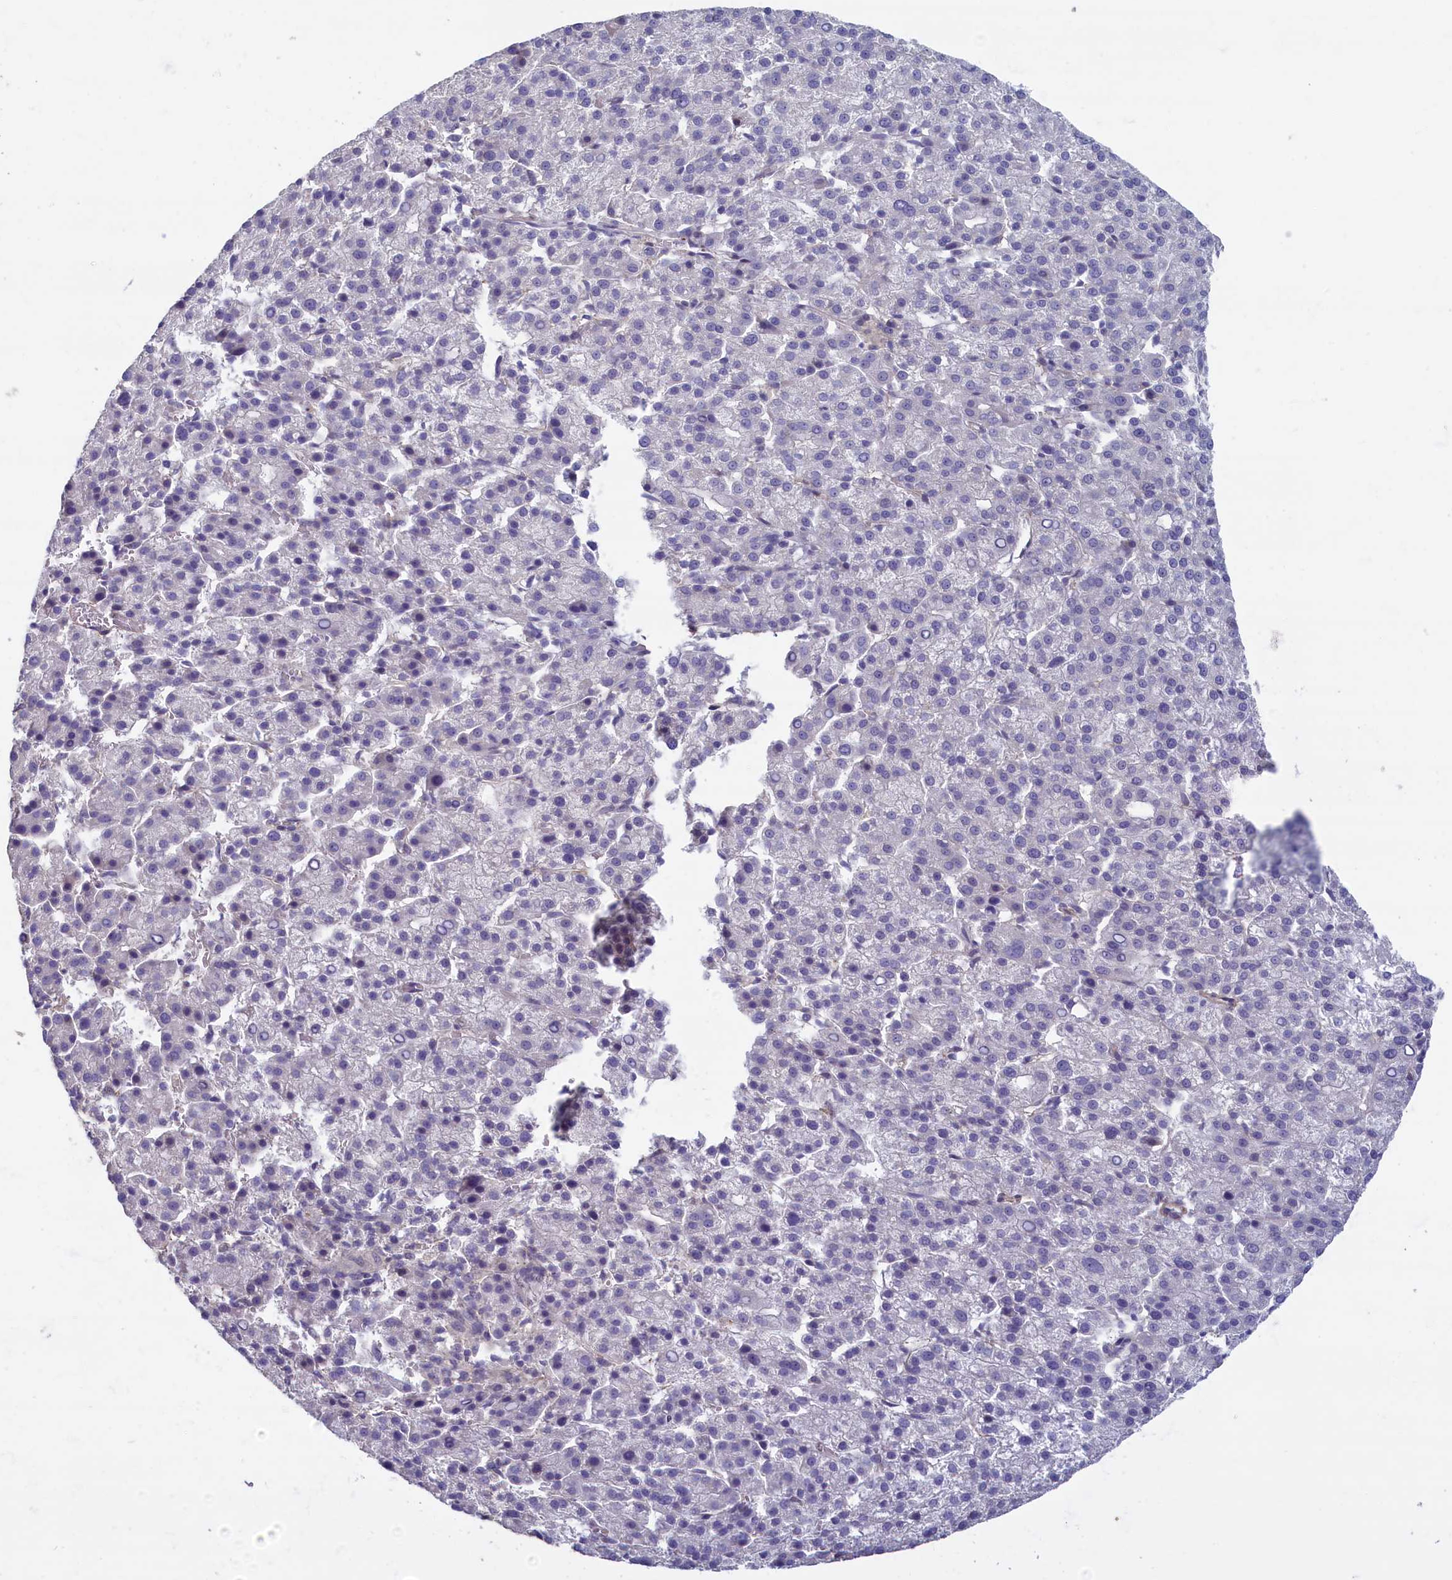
{"staining": {"intensity": "negative", "quantity": "none", "location": "none"}, "tissue": "liver cancer", "cell_type": "Tumor cells", "image_type": "cancer", "snomed": [{"axis": "morphology", "description": "Carcinoma, Hepatocellular, NOS"}, {"axis": "topography", "description": "Liver"}], "caption": "Liver cancer (hepatocellular carcinoma) was stained to show a protein in brown. There is no significant staining in tumor cells. Brightfield microscopy of IHC stained with DAB (brown) and hematoxylin (blue), captured at high magnification.", "gene": "TRPM4", "patient": {"sex": "female", "age": 58}}